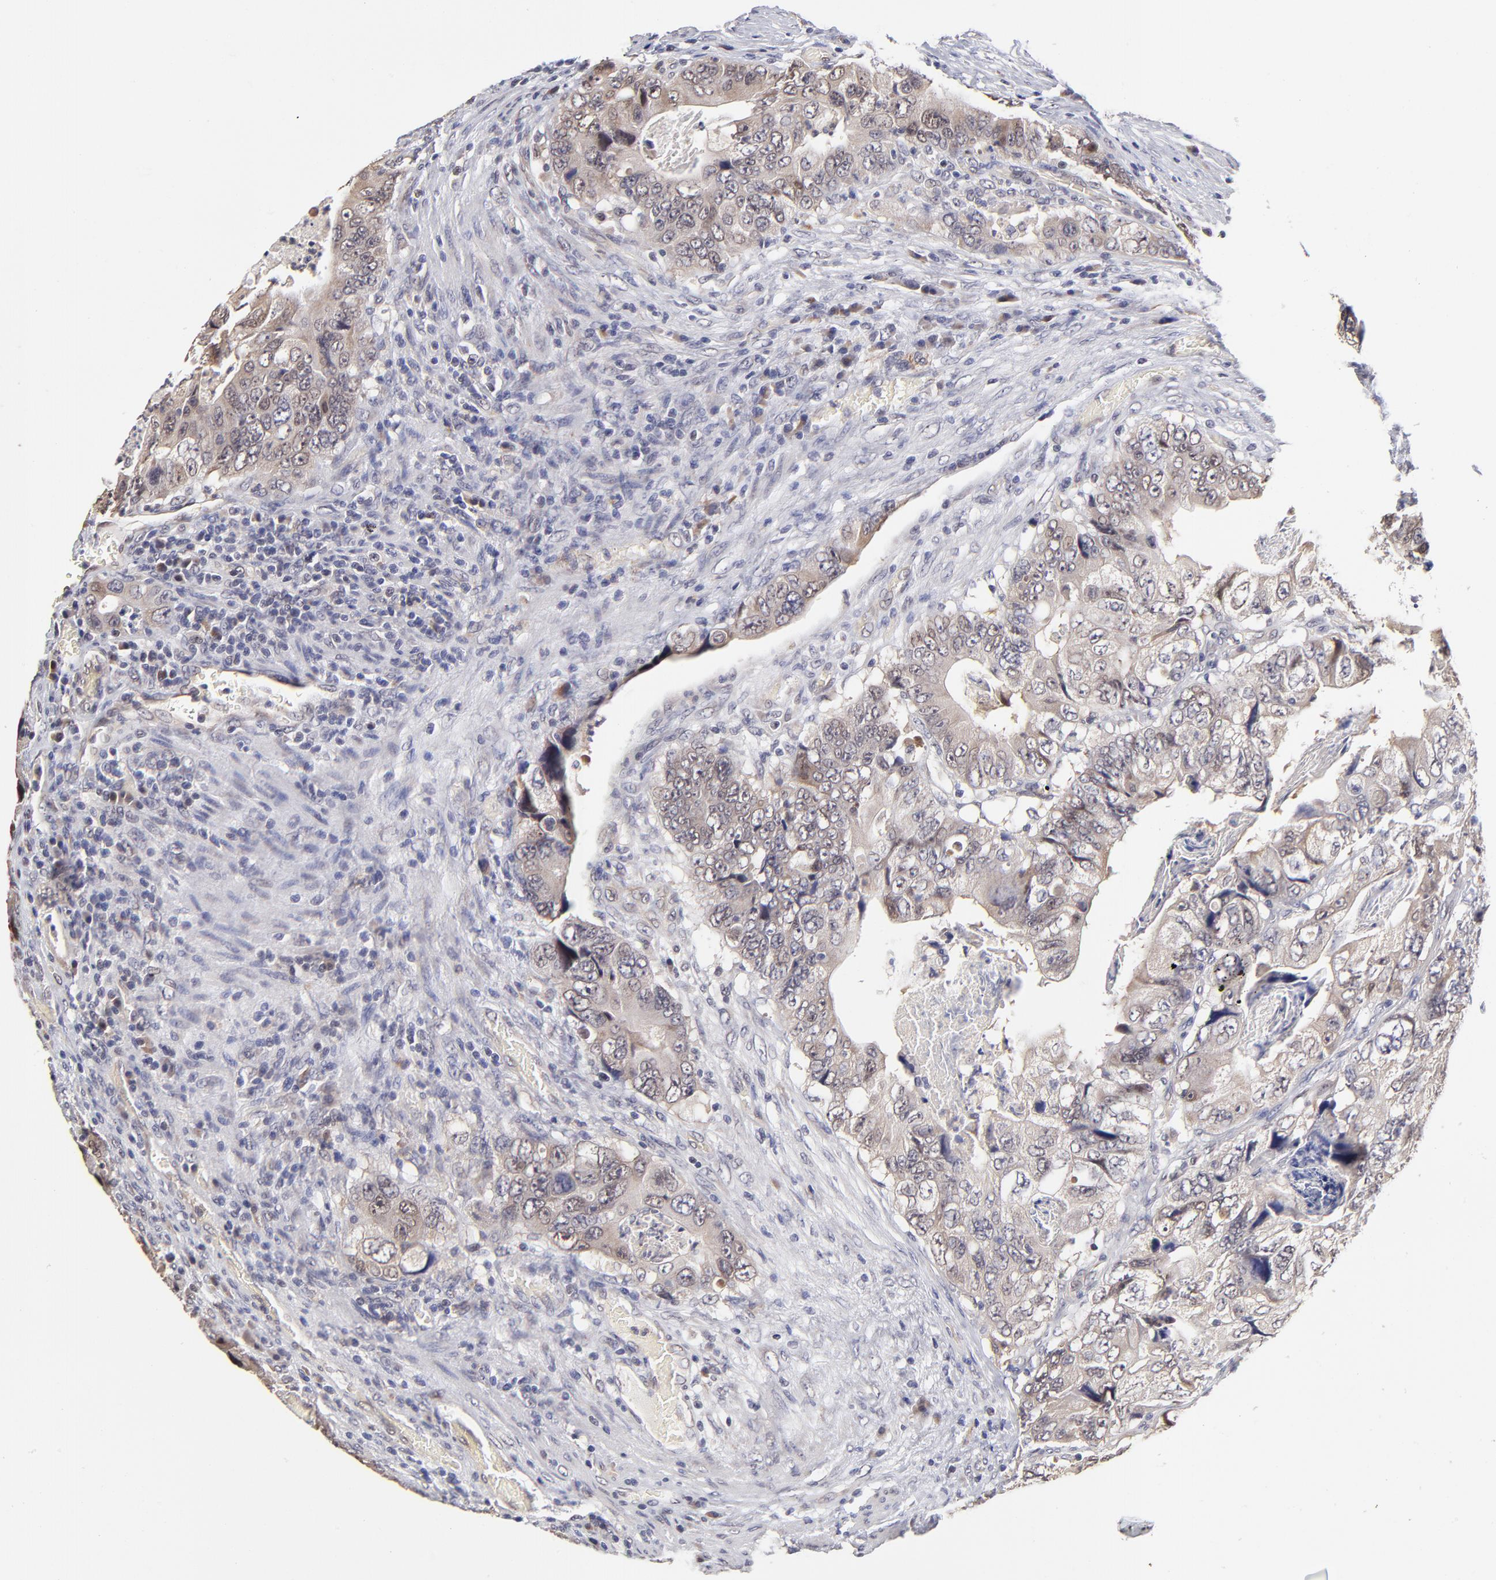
{"staining": {"intensity": "moderate", "quantity": ">75%", "location": "cytoplasmic/membranous"}, "tissue": "colorectal cancer", "cell_type": "Tumor cells", "image_type": "cancer", "snomed": [{"axis": "morphology", "description": "Adenocarcinoma, NOS"}, {"axis": "topography", "description": "Rectum"}], "caption": "Moderate cytoplasmic/membranous positivity for a protein is seen in about >75% of tumor cells of colorectal adenocarcinoma using immunohistochemistry (IHC).", "gene": "ZNF10", "patient": {"sex": "female", "age": 82}}